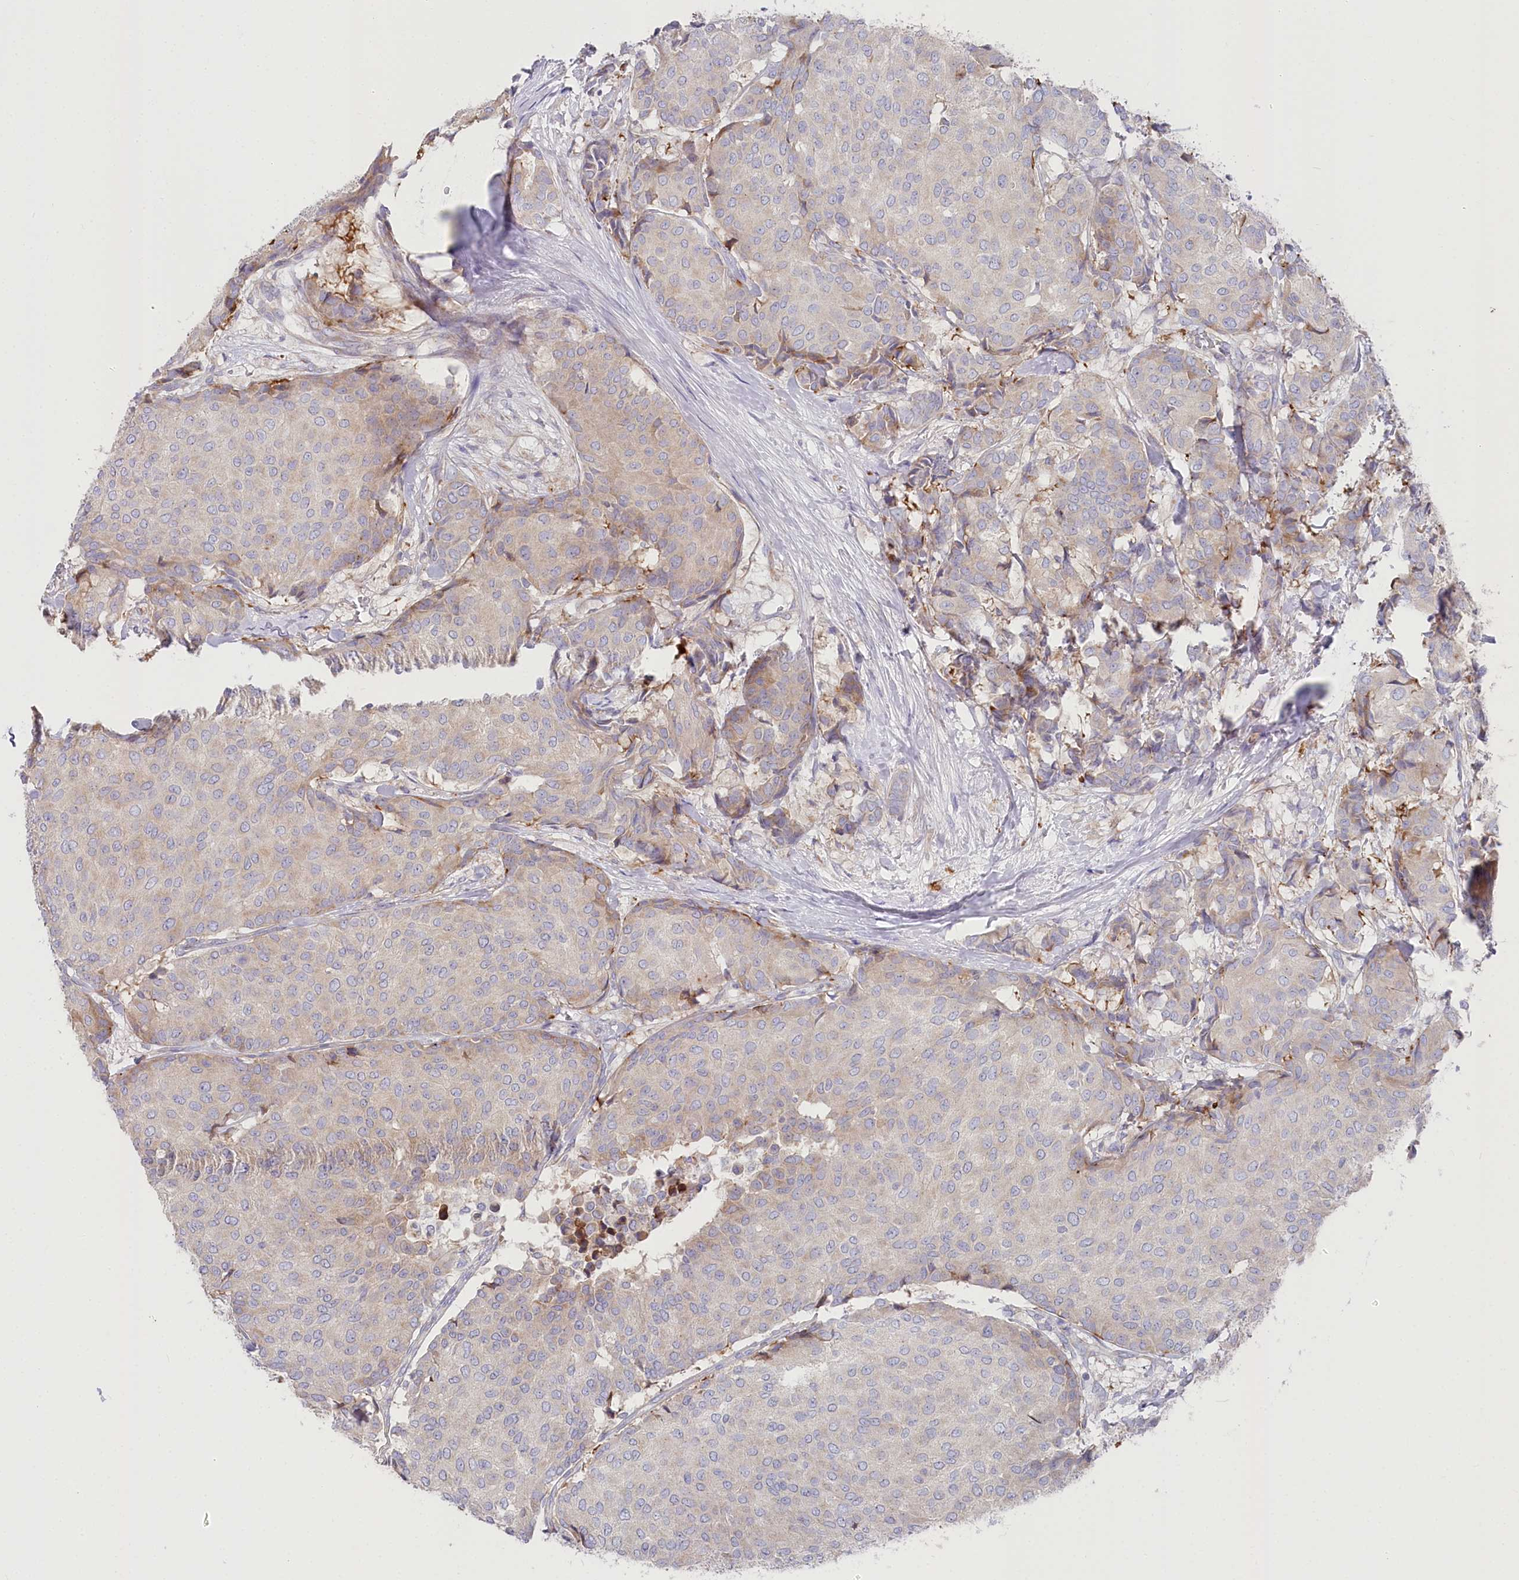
{"staining": {"intensity": "moderate", "quantity": "<25%", "location": "cytoplasmic/membranous"}, "tissue": "breast cancer", "cell_type": "Tumor cells", "image_type": "cancer", "snomed": [{"axis": "morphology", "description": "Duct carcinoma"}, {"axis": "topography", "description": "Breast"}], "caption": "High-power microscopy captured an IHC micrograph of breast infiltrating ductal carcinoma, revealing moderate cytoplasmic/membranous expression in about <25% of tumor cells.", "gene": "POGLUT1", "patient": {"sex": "female", "age": 75}}